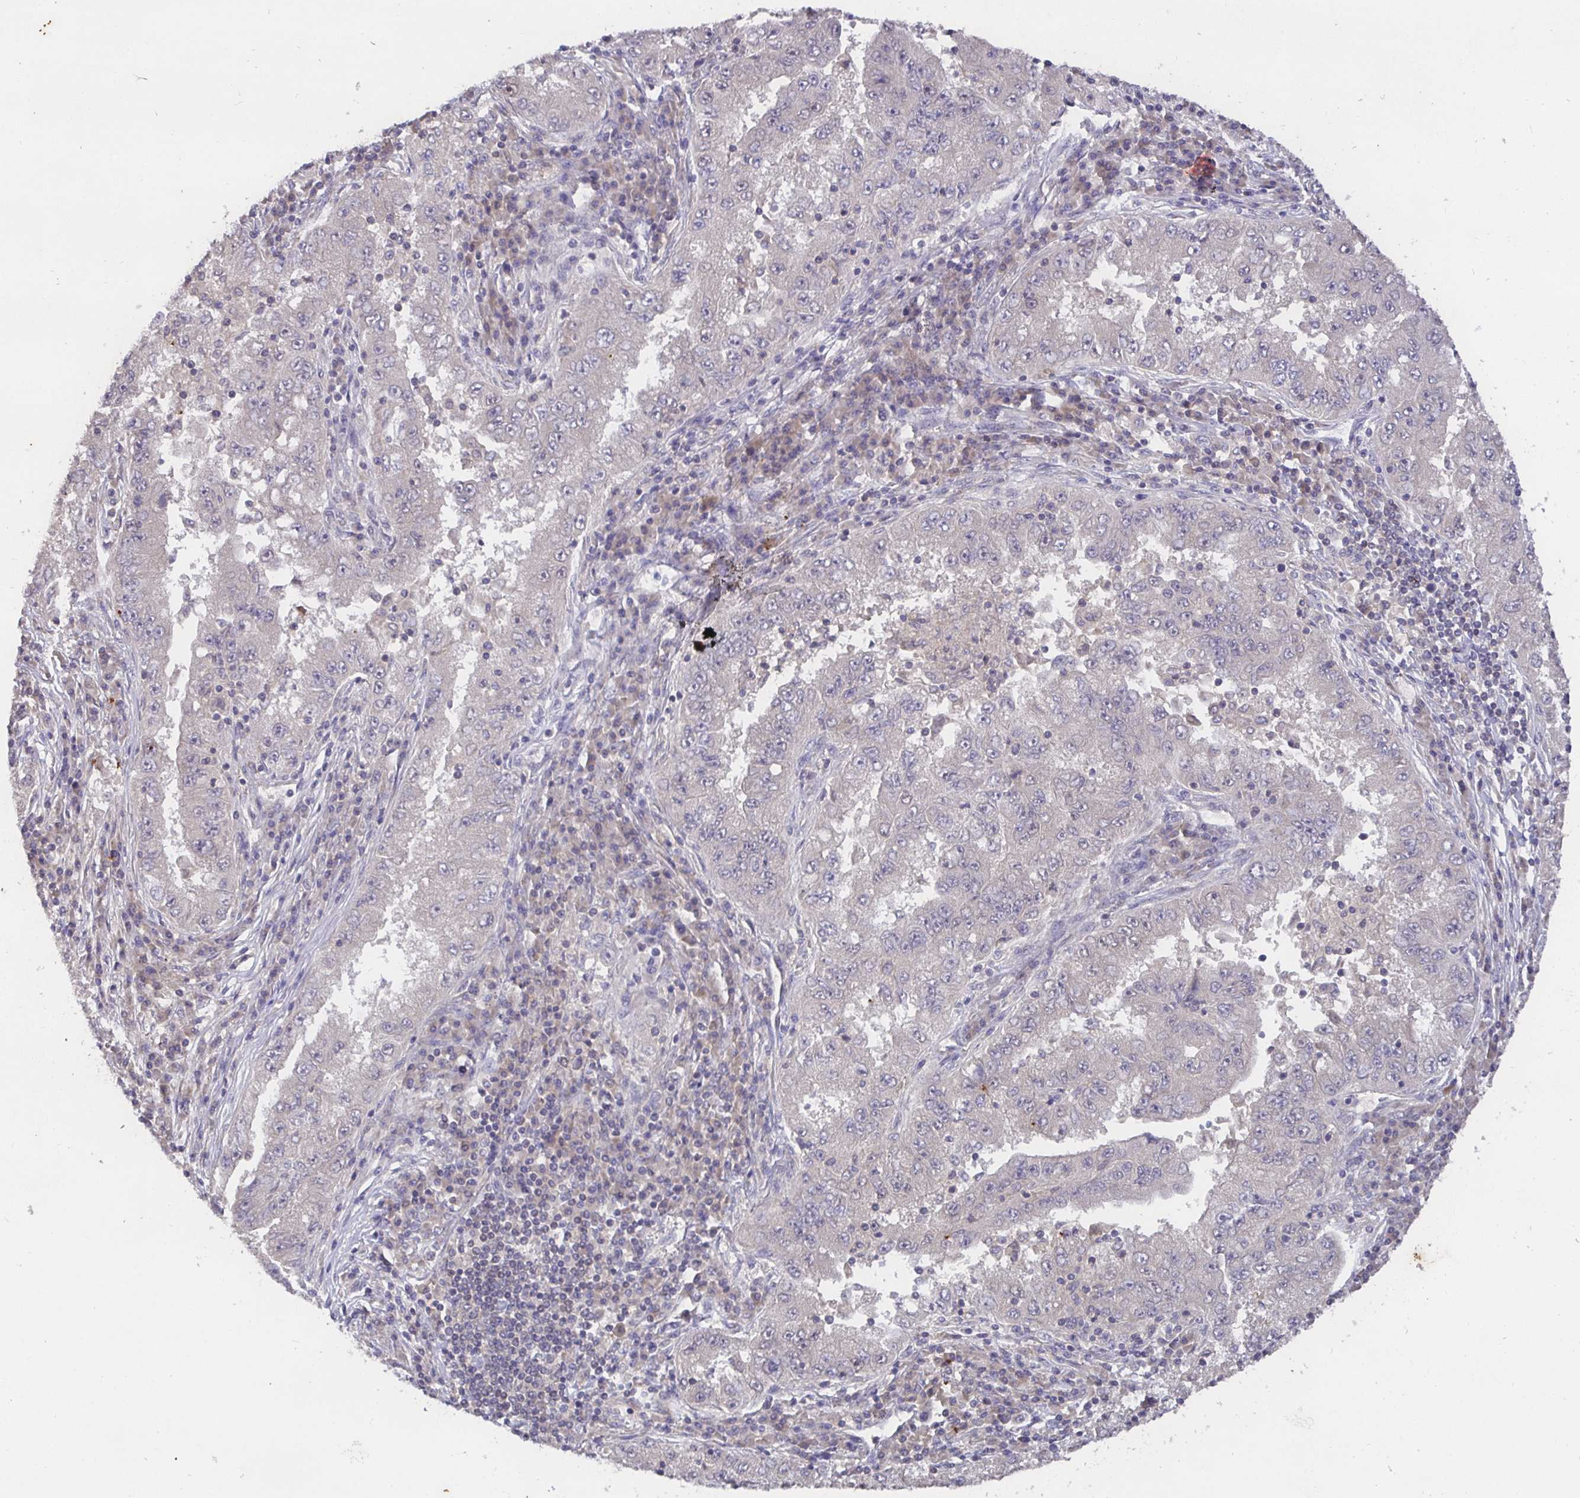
{"staining": {"intensity": "negative", "quantity": "none", "location": "none"}, "tissue": "lung cancer", "cell_type": "Tumor cells", "image_type": "cancer", "snomed": [{"axis": "morphology", "description": "Adenocarcinoma, NOS"}, {"axis": "morphology", "description": "Adenocarcinoma primary or metastatic"}, {"axis": "topography", "description": "Lung"}], "caption": "IHC histopathology image of human adenocarcinoma primary or metastatic (lung) stained for a protein (brown), which demonstrates no expression in tumor cells.", "gene": "SHISA4", "patient": {"sex": "male", "age": 74}}